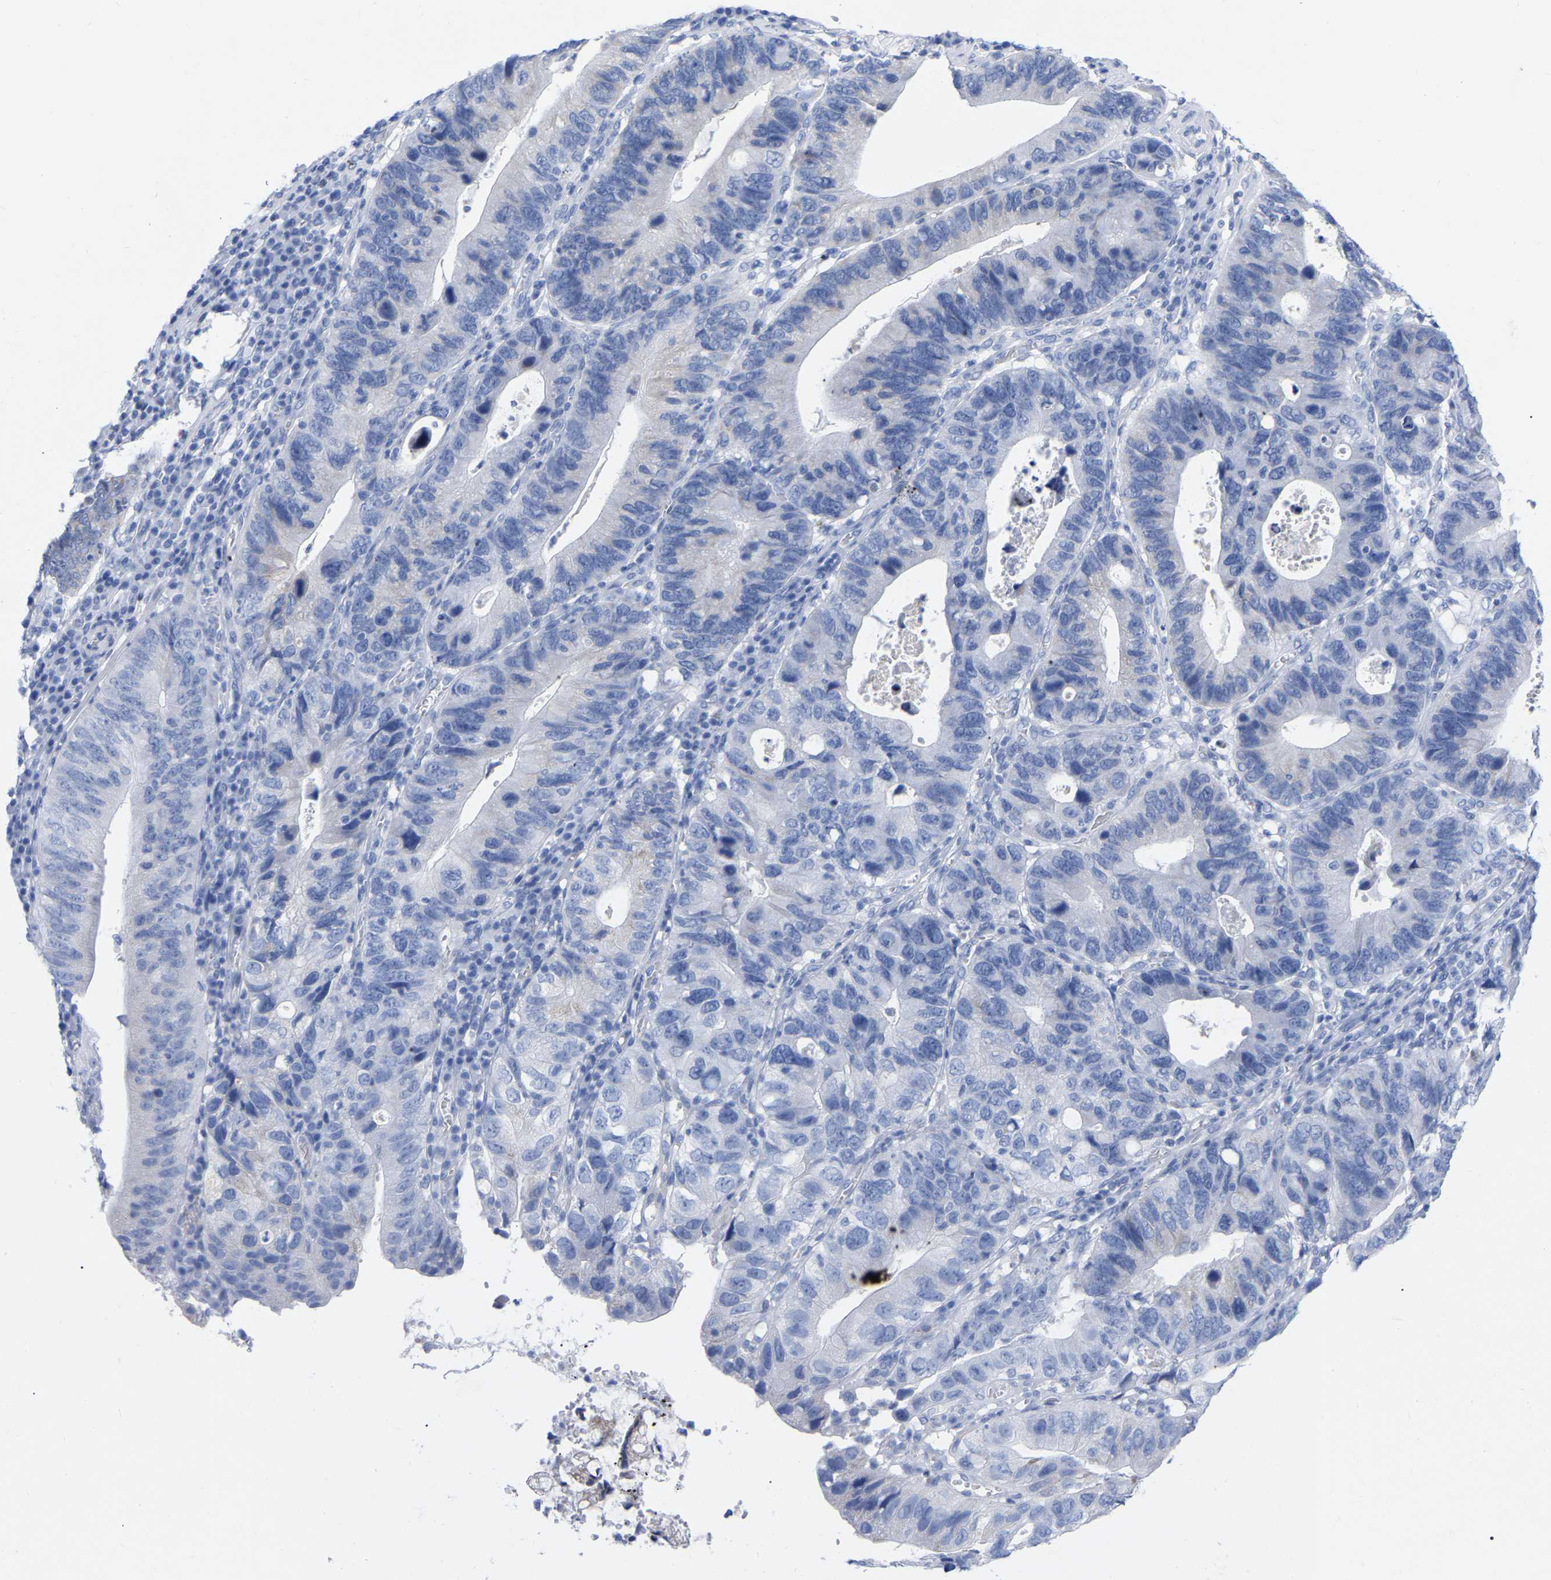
{"staining": {"intensity": "negative", "quantity": "none", "location": "none"}, "tissue": "stomach cancer", "cell_type": "Tumor cells", "image_type": "cancer", "snomed": [{"axis": "morphology", "description": "Adenocarcinoma, NOS"}, {"axis": "topography", "description": "Stomach"}], "caption": "This is an immunohistochemistry image of human stomach cancer (adenocarcinoma). There is no positivity in tumor cells.", "gene": "ZNF629", "patient": {"sex": "male", "age": 59}}